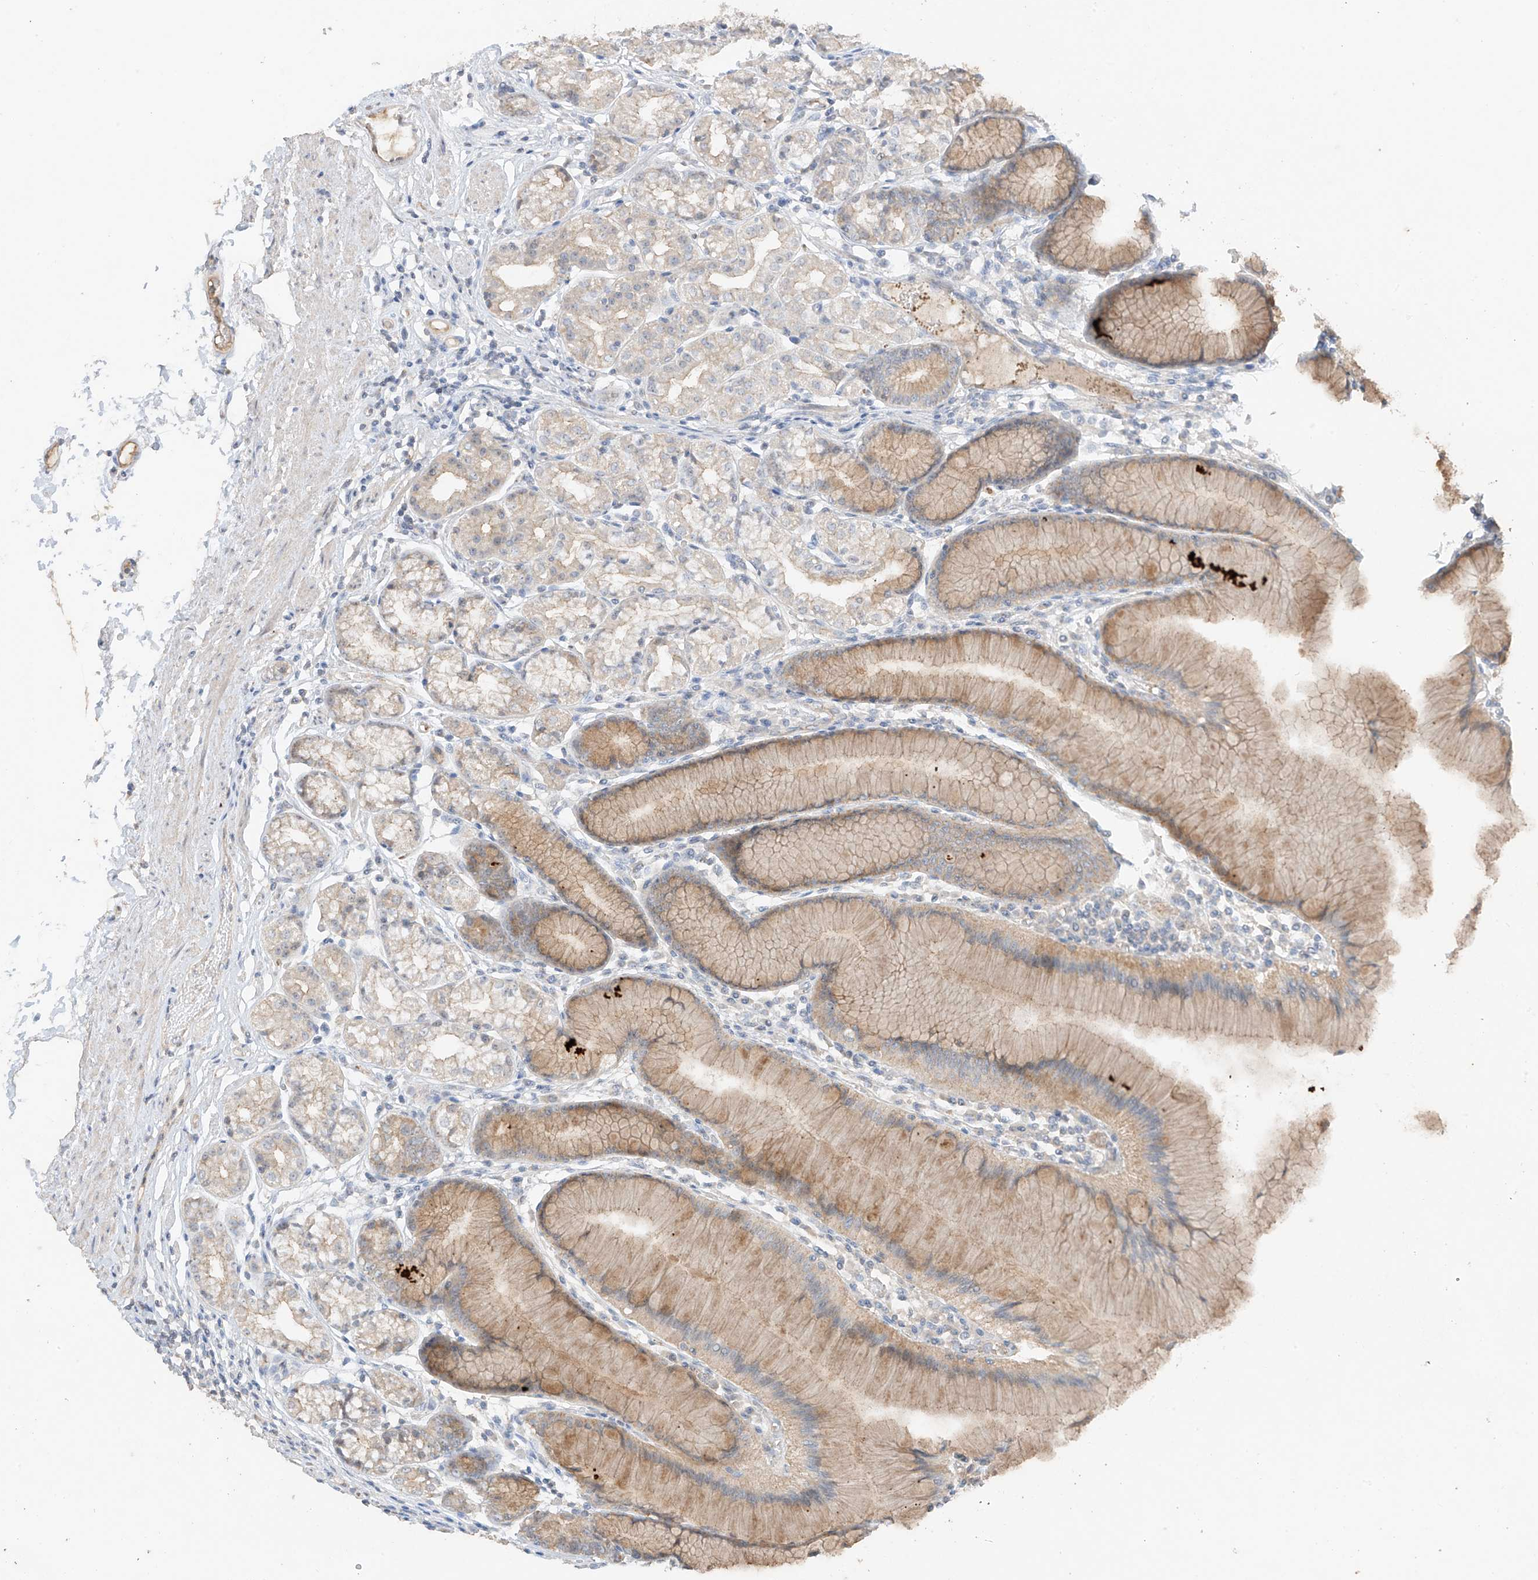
{"staining": {"intensity": "weak", "quantity": "25%-75%", "location": "cytoplasmic/membranous"}, "tissue": "stomach", "cell_type": "Glandular cells", "image_type": "normal", "snomed": [{"axis": "morphology", "description": "Normal tissue, NOS"}, {"axis": "topography", "description": "Stomach"}], "caption": "This histopathology image shows immunohistochemistry (IHC) staining of benign stomach, with low weak cytoplasmic/membranous positivity in about 25%-75% of glandular cells.", "gene": "ZBTB41", "patient": {"sex": "female", "age": 57}}